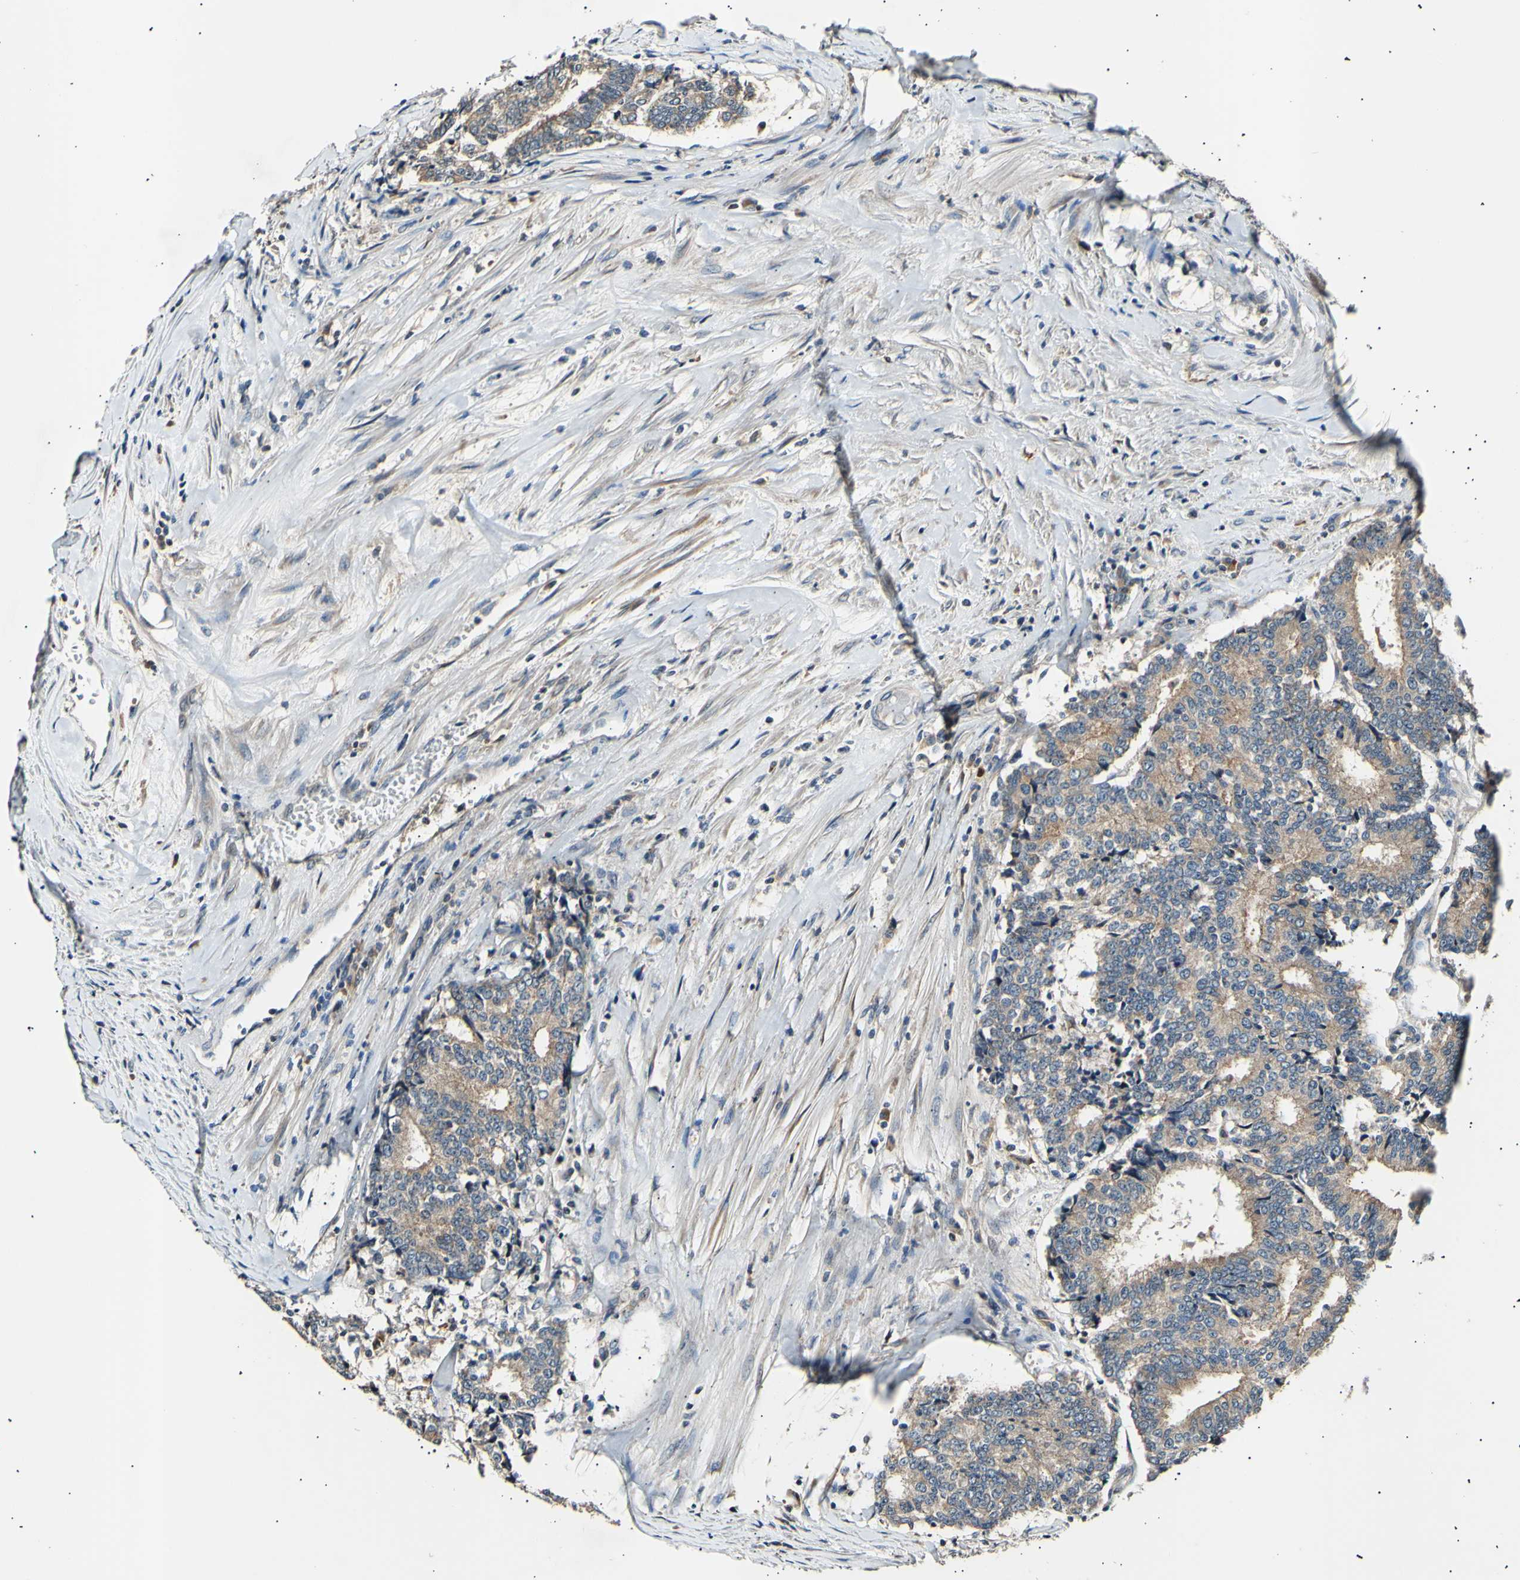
{"staining": {"intensity": "moderate", "quantity": ">75%", "location": "cytoplasmic/membranous"}, "tissue": "prostate cancer", "cell_type": "Tumor cells", "image_type": "cancer", "snomed": [{"axis": "morphology", "description": "Normal tissue, NOS"}, {"axis": "morphology", "description": "Adenocarcinoma, High grade"}, {"axis": "topography", "description": "Prostate"}, {"axis": "topography", "description": "Seminal veicle"}], "caption": "Protein expression analysis of human high-grade adenocarcinoma (prostate) reveals moderate cytoplasmic/membranous staining in about >75% of tumor cells. The protein is stained brown, and the nuclei are stained in blue (DAB (3,3'-diaminobenzidine) IHC with brightfield microscopy, high magnification).", "gene": "ITGA6", "patient": {"sex": "male", "age": 55}}